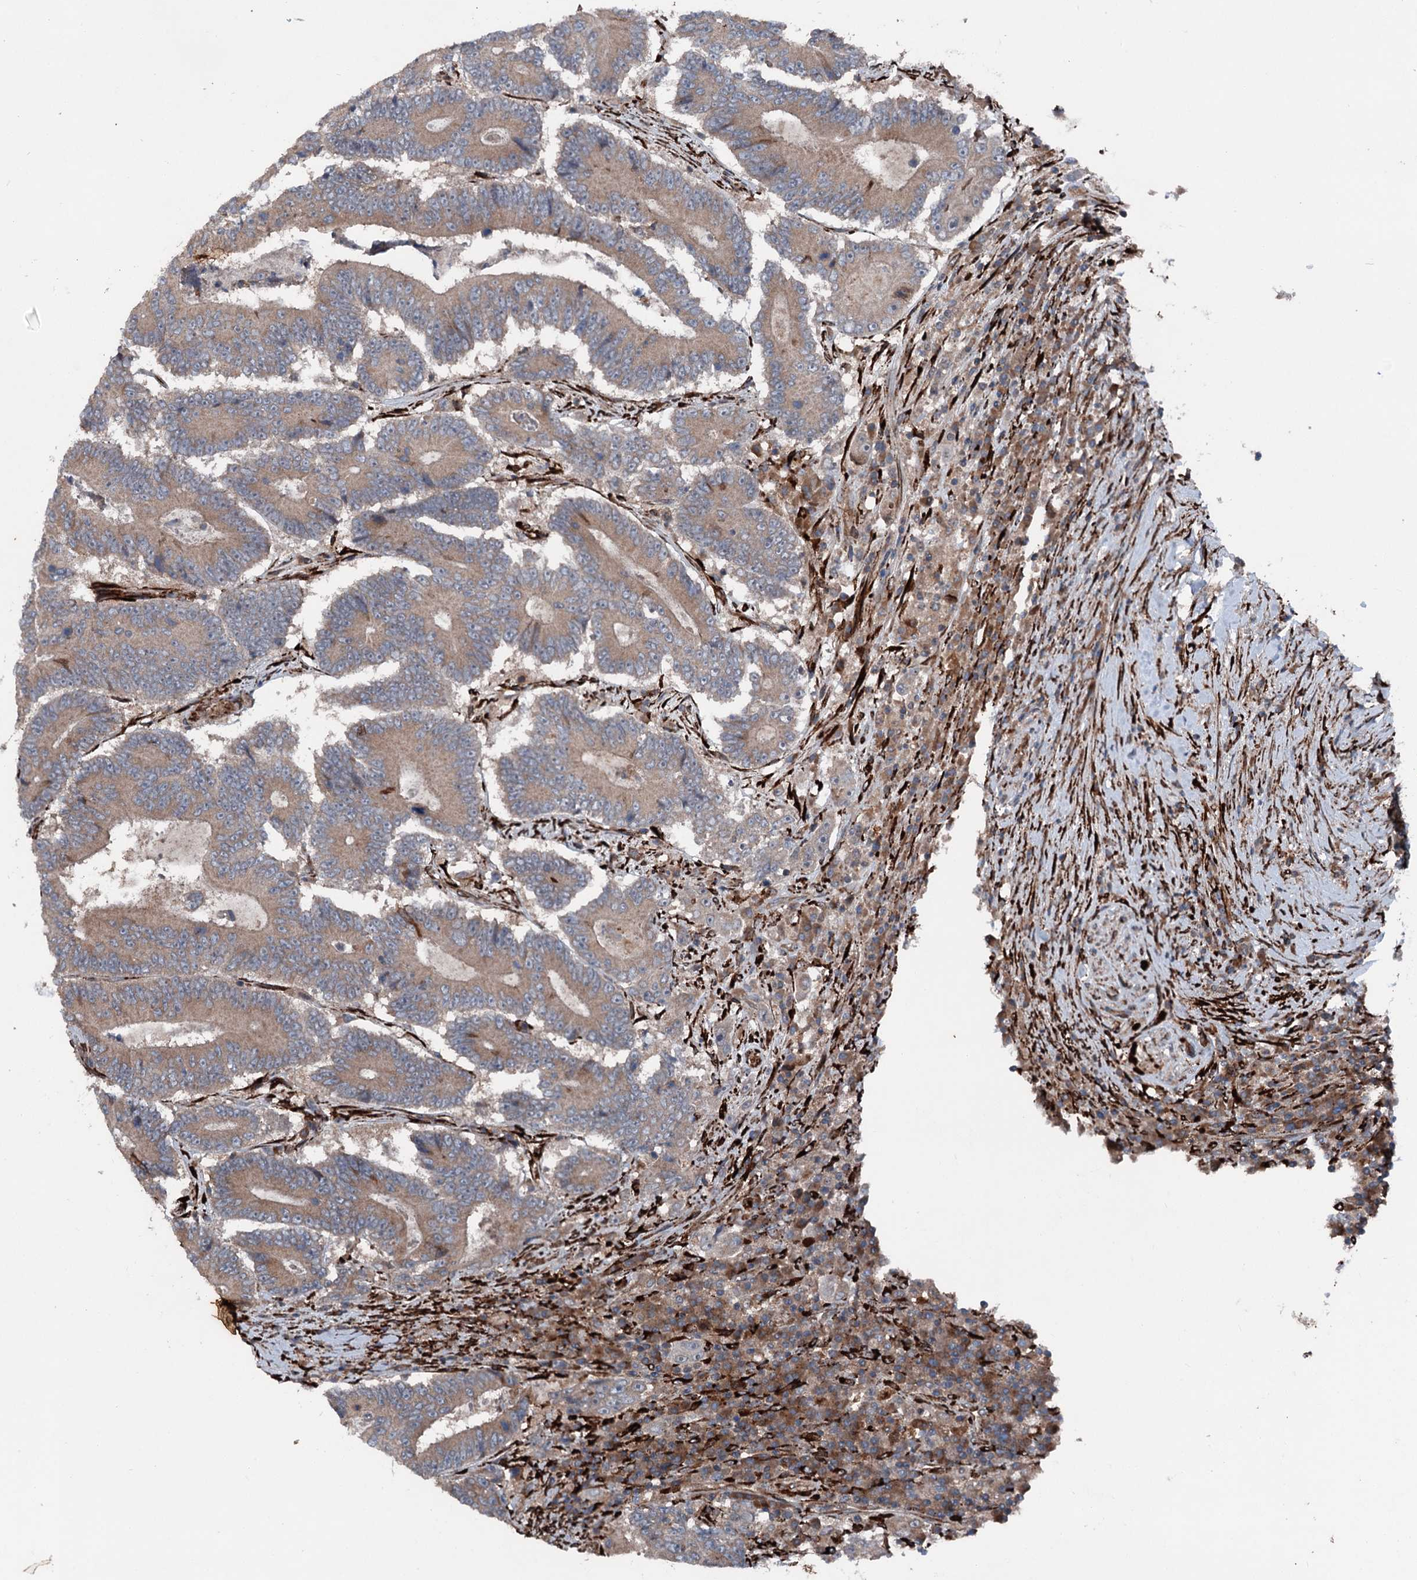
{"staining": {"intensity": "moderate", "quantity": ">75%", "location": "cytoplasmic/membranous"}, "tissue": "colorectal cancer", "cell_type": "Tumor cells", "image_type": "cancer", "snomed": [{"axis": "morphology", "description": "Adenocarcinoma, NOS"}, {"axis": "topography", "description": "Colon"}], "caption": "A medium amount of moderate cytoplasmic/membranous positivity is seen in approximately >75% of tumor cells in colorectal adenocarcinoma tissue.", "gene": "DDIAS", "patient": {"sex": "male", "age": 83}}